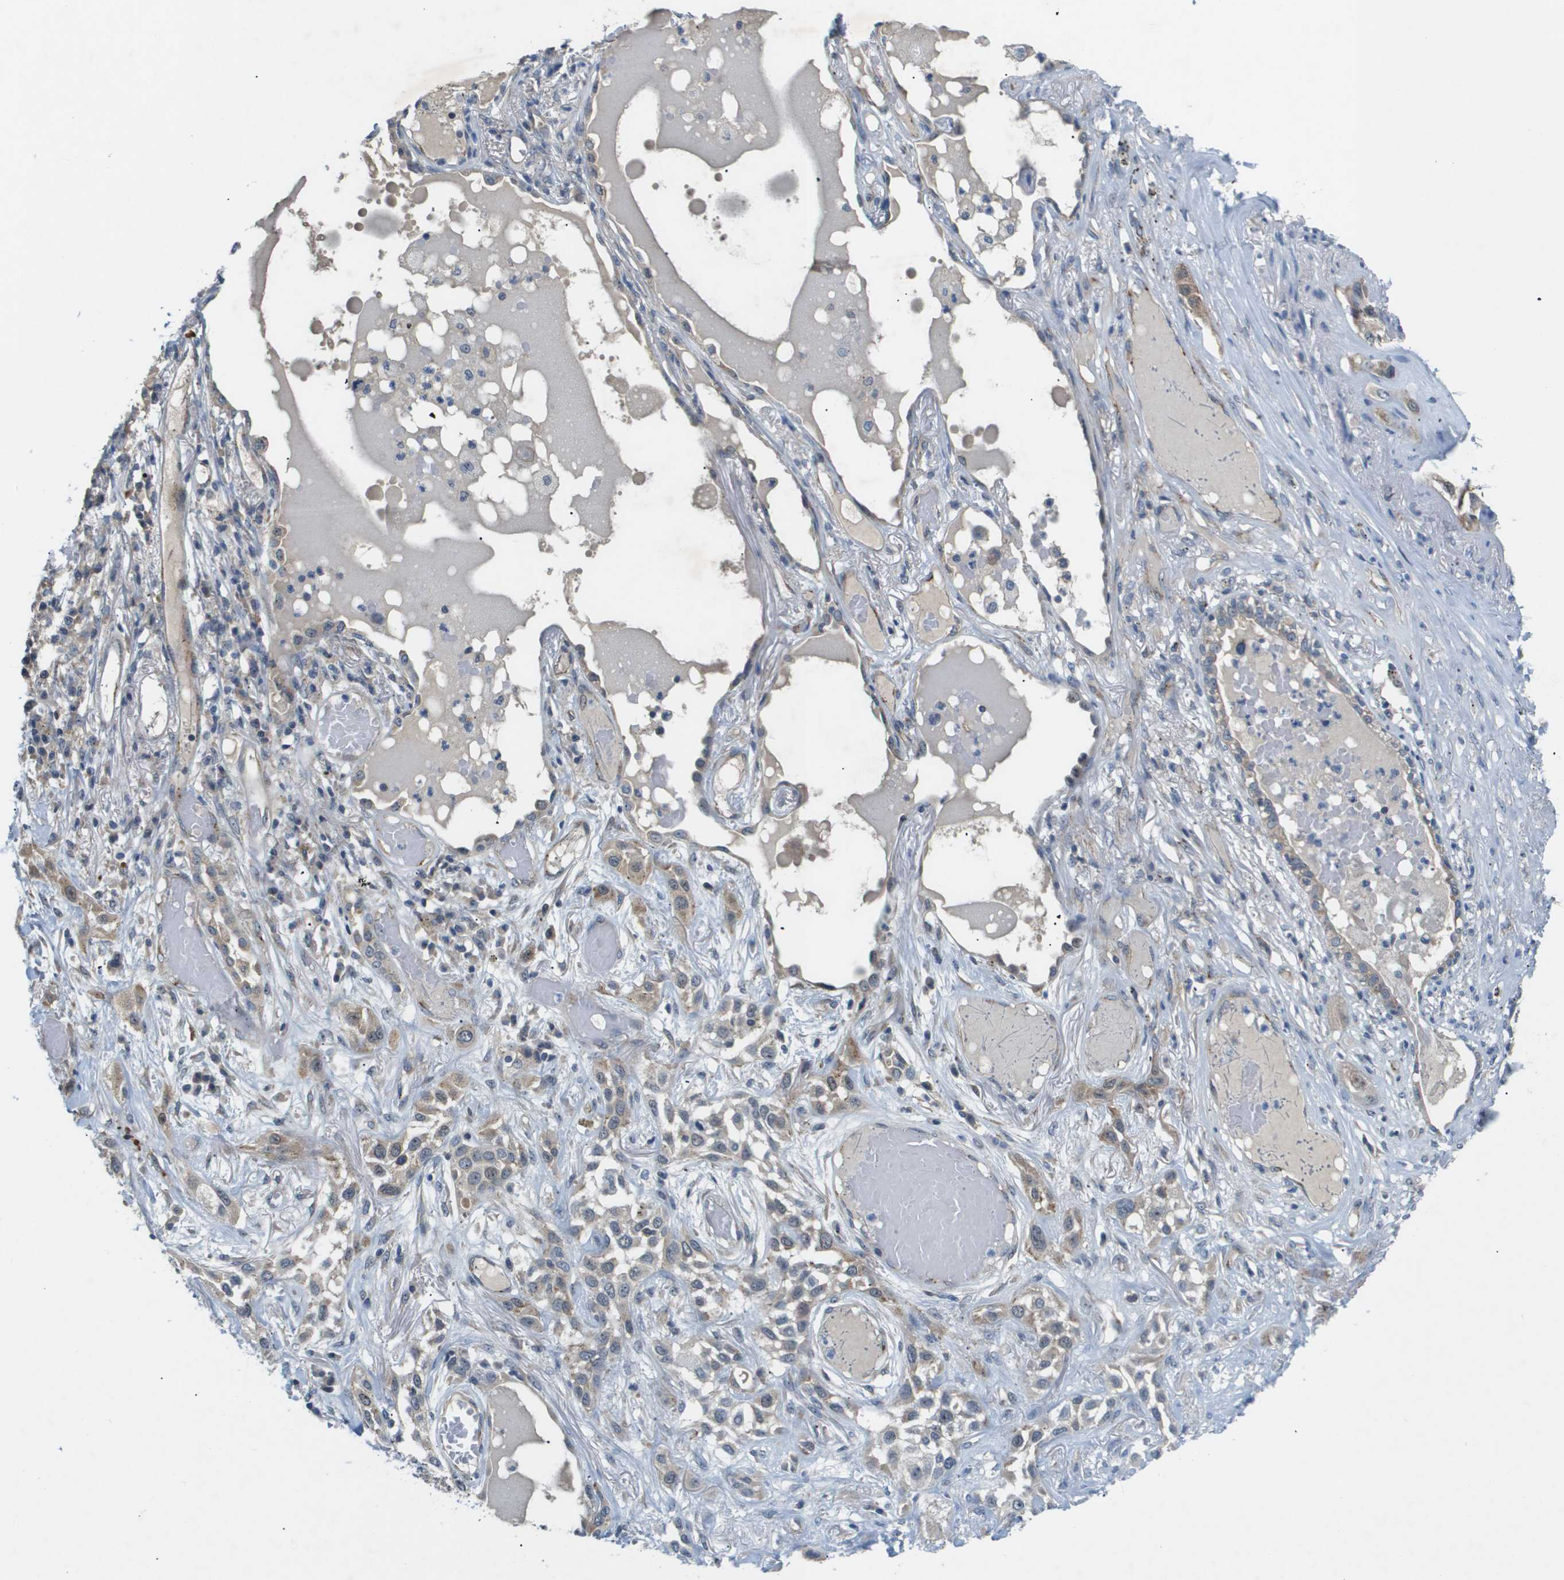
{"staining": {"intensity": "moderate", "quantity": "25%-75%", "location": "cytoplasmic/membranous"}, "tissue": "lung cancer", "cell_type": "Tumor cells", "image_type": "cancer", "snomed": [{"axis": "morphology", "description": "Squamous cell carcinoma, NOS"}, {"axis": "topography", "description": "Lung"}], "caption": "Immunohistochemistry (IHC) histopathology image of neoplastic tissue: lung cancer stained using immunohistochemistry reveals medium levels of moderate protein expression localized specifically in the cytoplasmic/membranous of tumor cells, appearing as a cytoplasmic/membranous brown color.", "gene": "OTUD5", "patient": {"sex": "male", "age": 71}}